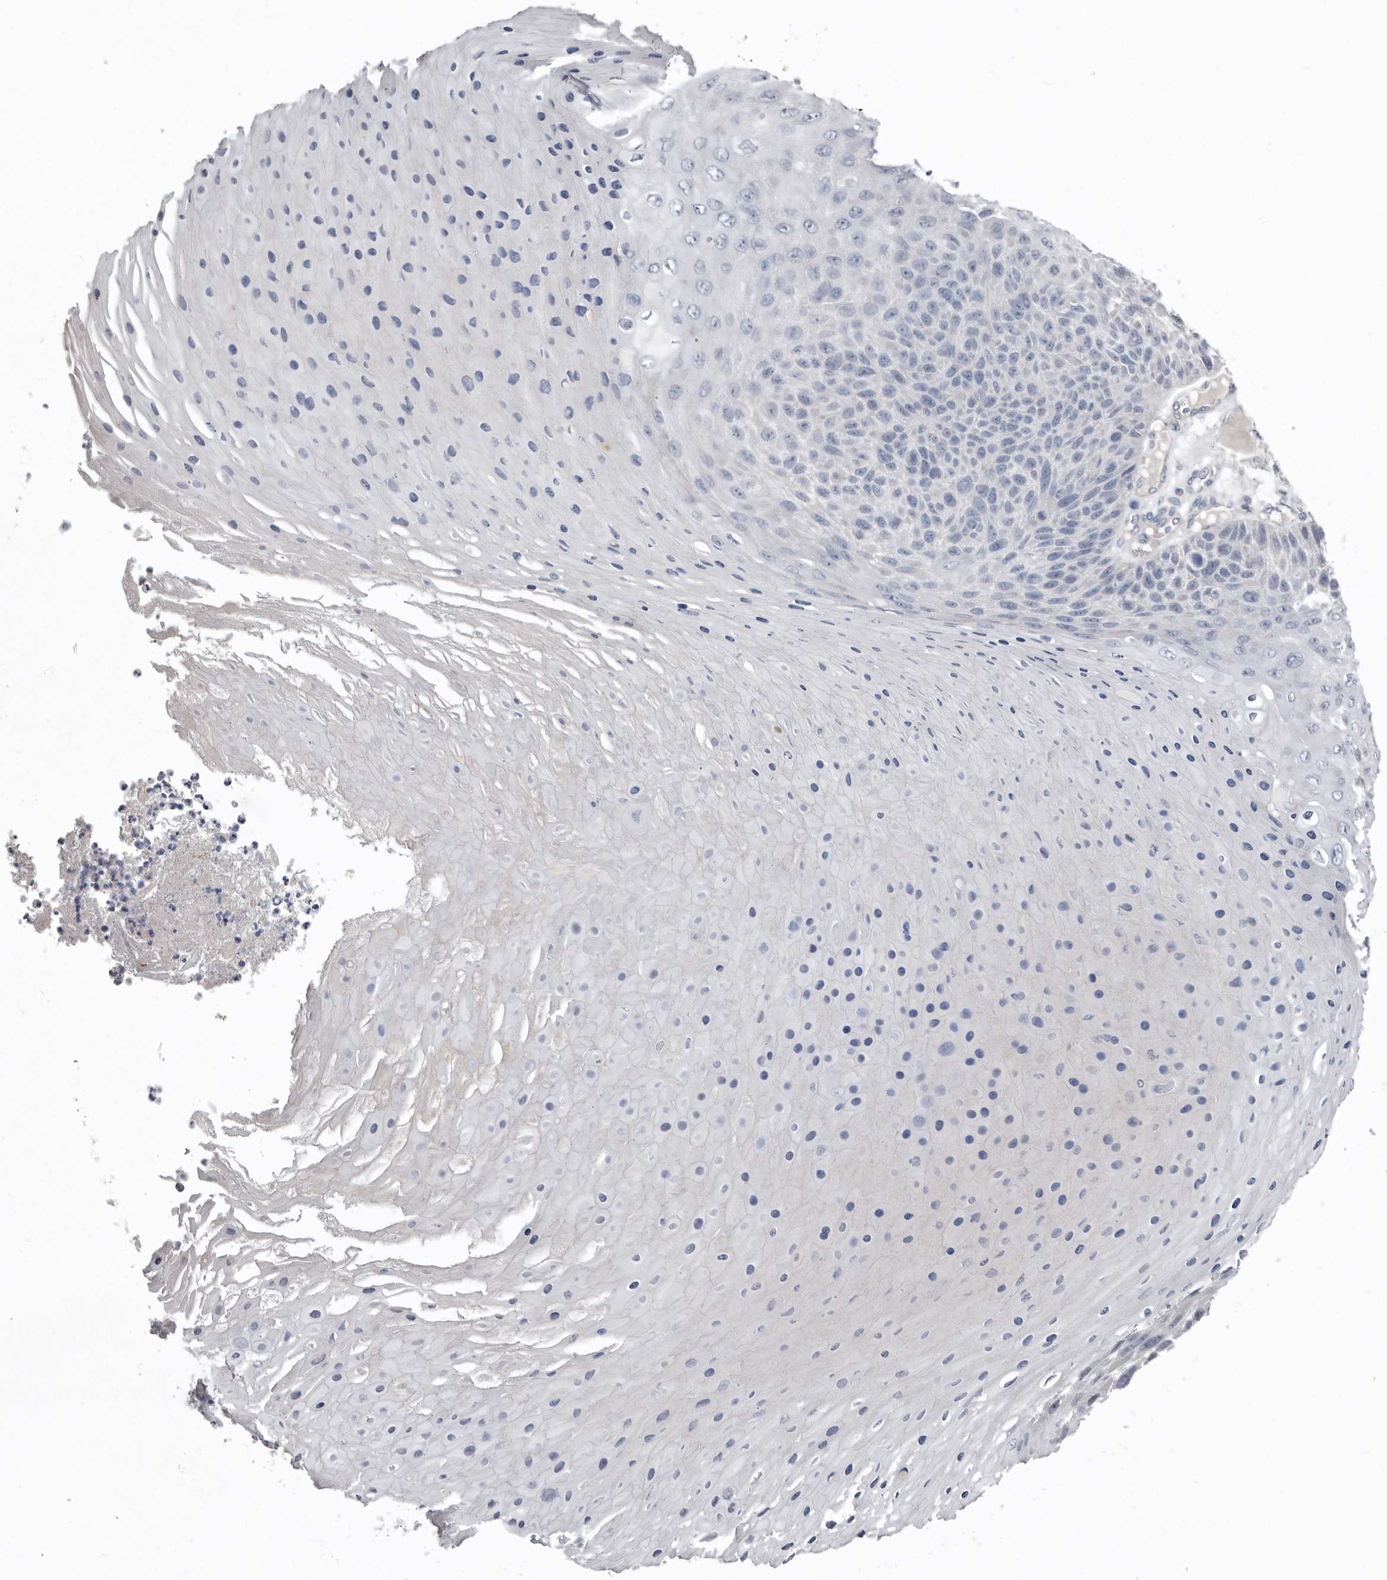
{"staining": {"intensity": "negative", "quantity": "none", "location": "none"}, "tissue": "skin cancer", "cell_type": "Tumor cells", "image_type": "cancer", "snomed": [{"axis": "morphology", "description": "Squamous cell carcinoma, NOS"}, {"axis": "topography", "description": "Skin"}], "caption": "IHC of skin squamous cell carcinoma demonstrates no staining in tumor cells.", "gene": "ZNF114", "patient": {"sex": "female", "age": 88}}